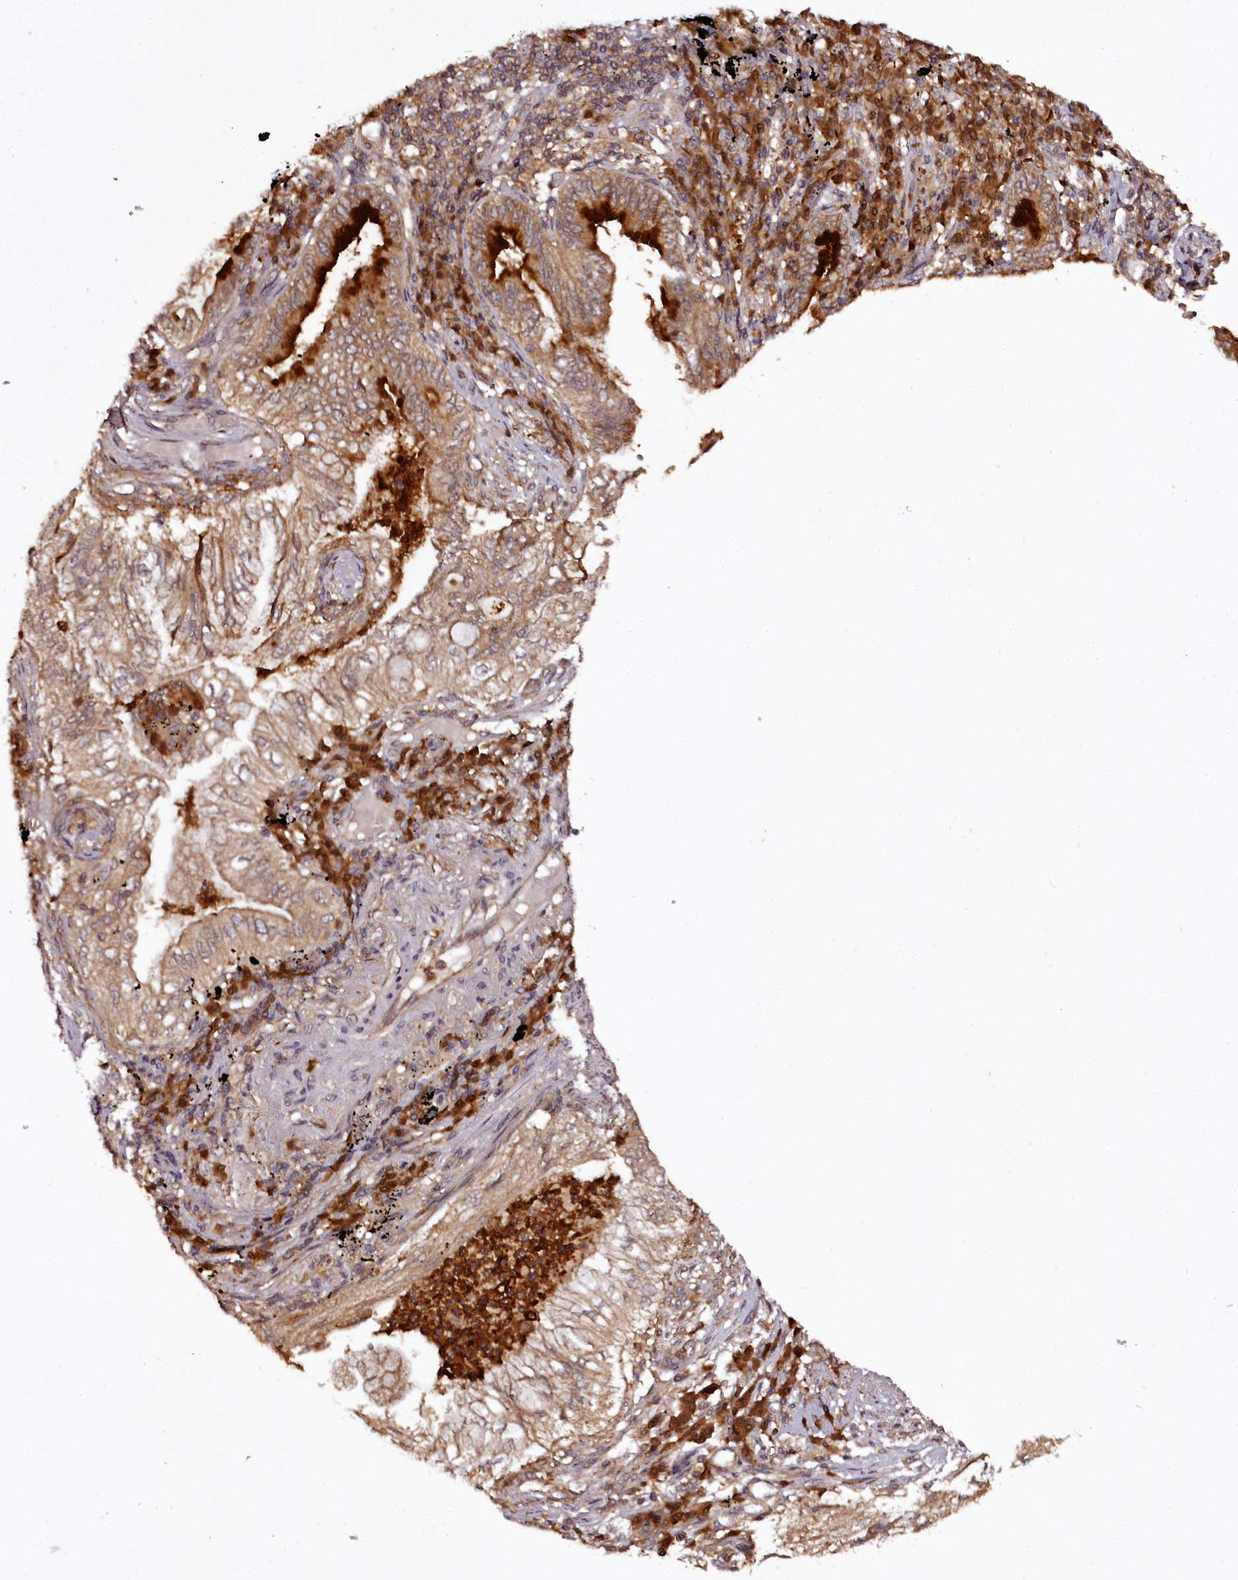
{"staining": {"intensity": "moderate", "quantity": "25%-75%", "location": "cytoplasmic/membranous"}, "tissue": "lung cancer", "cell_type": "Tumor cells", "image_type": "cancer", "snomed": [{"axis": "morphology", "description": "Adenocarcinoma, NOS"}, {"axis": "topography", "description": "Lung"}], "caption": "Protein analysis of lung cancer tissue reveals moderate cytoplasmic/membranous positivity in approximately 25%-75% of tumor cells. The staining is performed using DAB brown chromogen to label protein expression. The nuclei are counter-stained blue using hematoxylin.", "gene": "TTC12", "patient": {"sex": "female", "age": 70}}